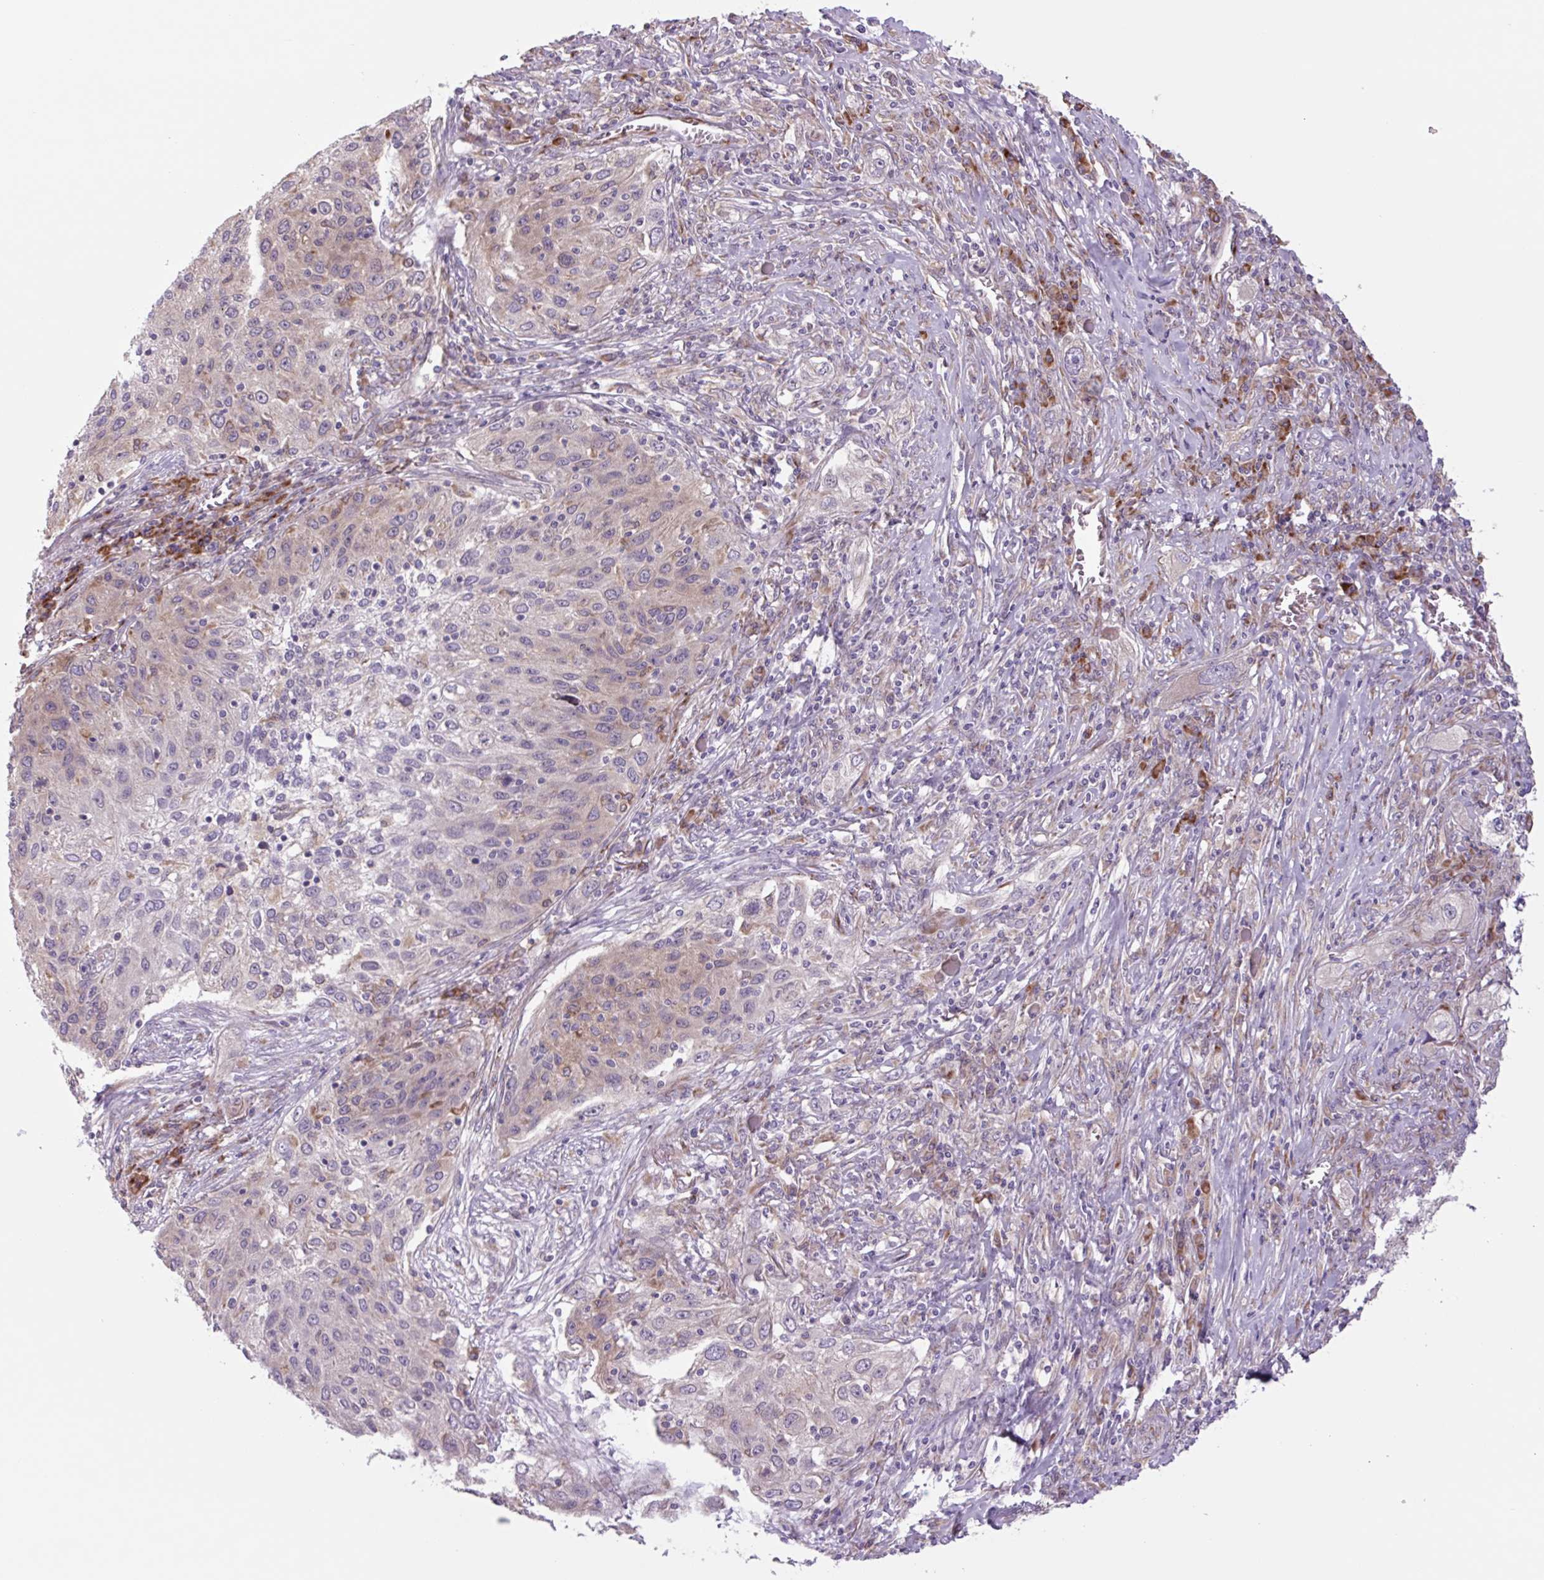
{"staining": {"intensity": "moderate", "quantity": "<25%", "location": "cytoplasmic/membranous"}, "tissue": "lung cancer", "cell_type": "Tumor cells", "image_type": "cancer", "snomed": [{"axis": "morphology", "description": "Squamous cell carcinoma, NOS"}, {"axis": "topography", "description": "Lung"}], "caption": "Lung cancer was stained to show a protein in brown. There is low levels of moderate cytoplasmic/membranous staining in approximately <25% of tumor cells.", "gene": "PLA2G4A", "patient": {"sex": "female", "age": 69}}